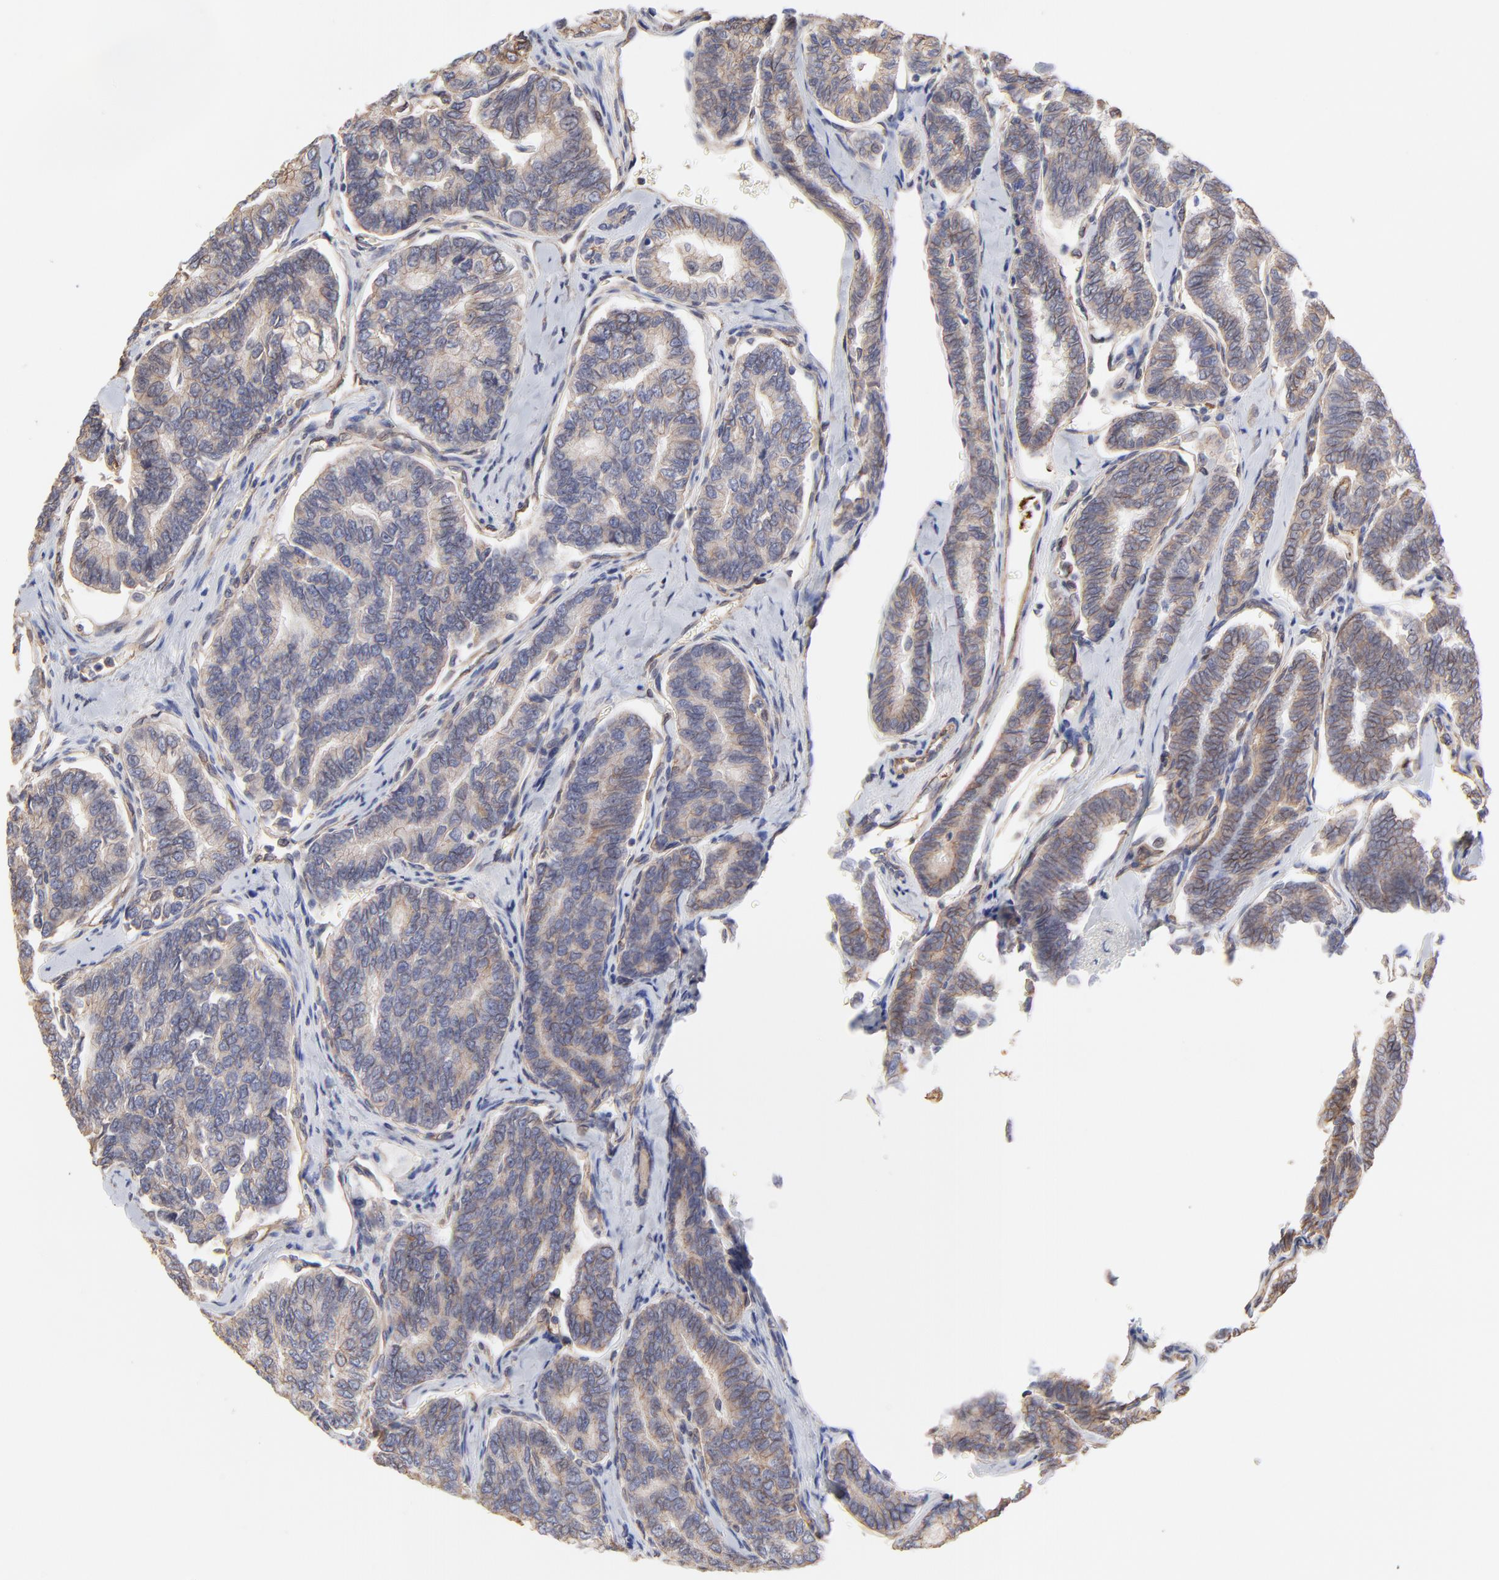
{"staining": {"intensity": "weak", "quantity": ">75%", "location": "cytoplasmic/membranous"}, "tissue": "thyroid cancer", "cell_type": "Tumor cells", "image_type": "cancer", "snomed": [{"axis": "morphology", "description": "Papillary adenocarcinoma, NOS"}, {"axis": "topography", "description": "Thyroid gland"}], "caption": "Immunohistochemistry (IHC) image of thyroid cancer stained for a protein (brown), which exhibits low levels of weak cytoplasmic/membranous staining in approximately >75% of tumor cells.", "gene": "LRCH2", "patient": {"sex": "female", "age": 35}}